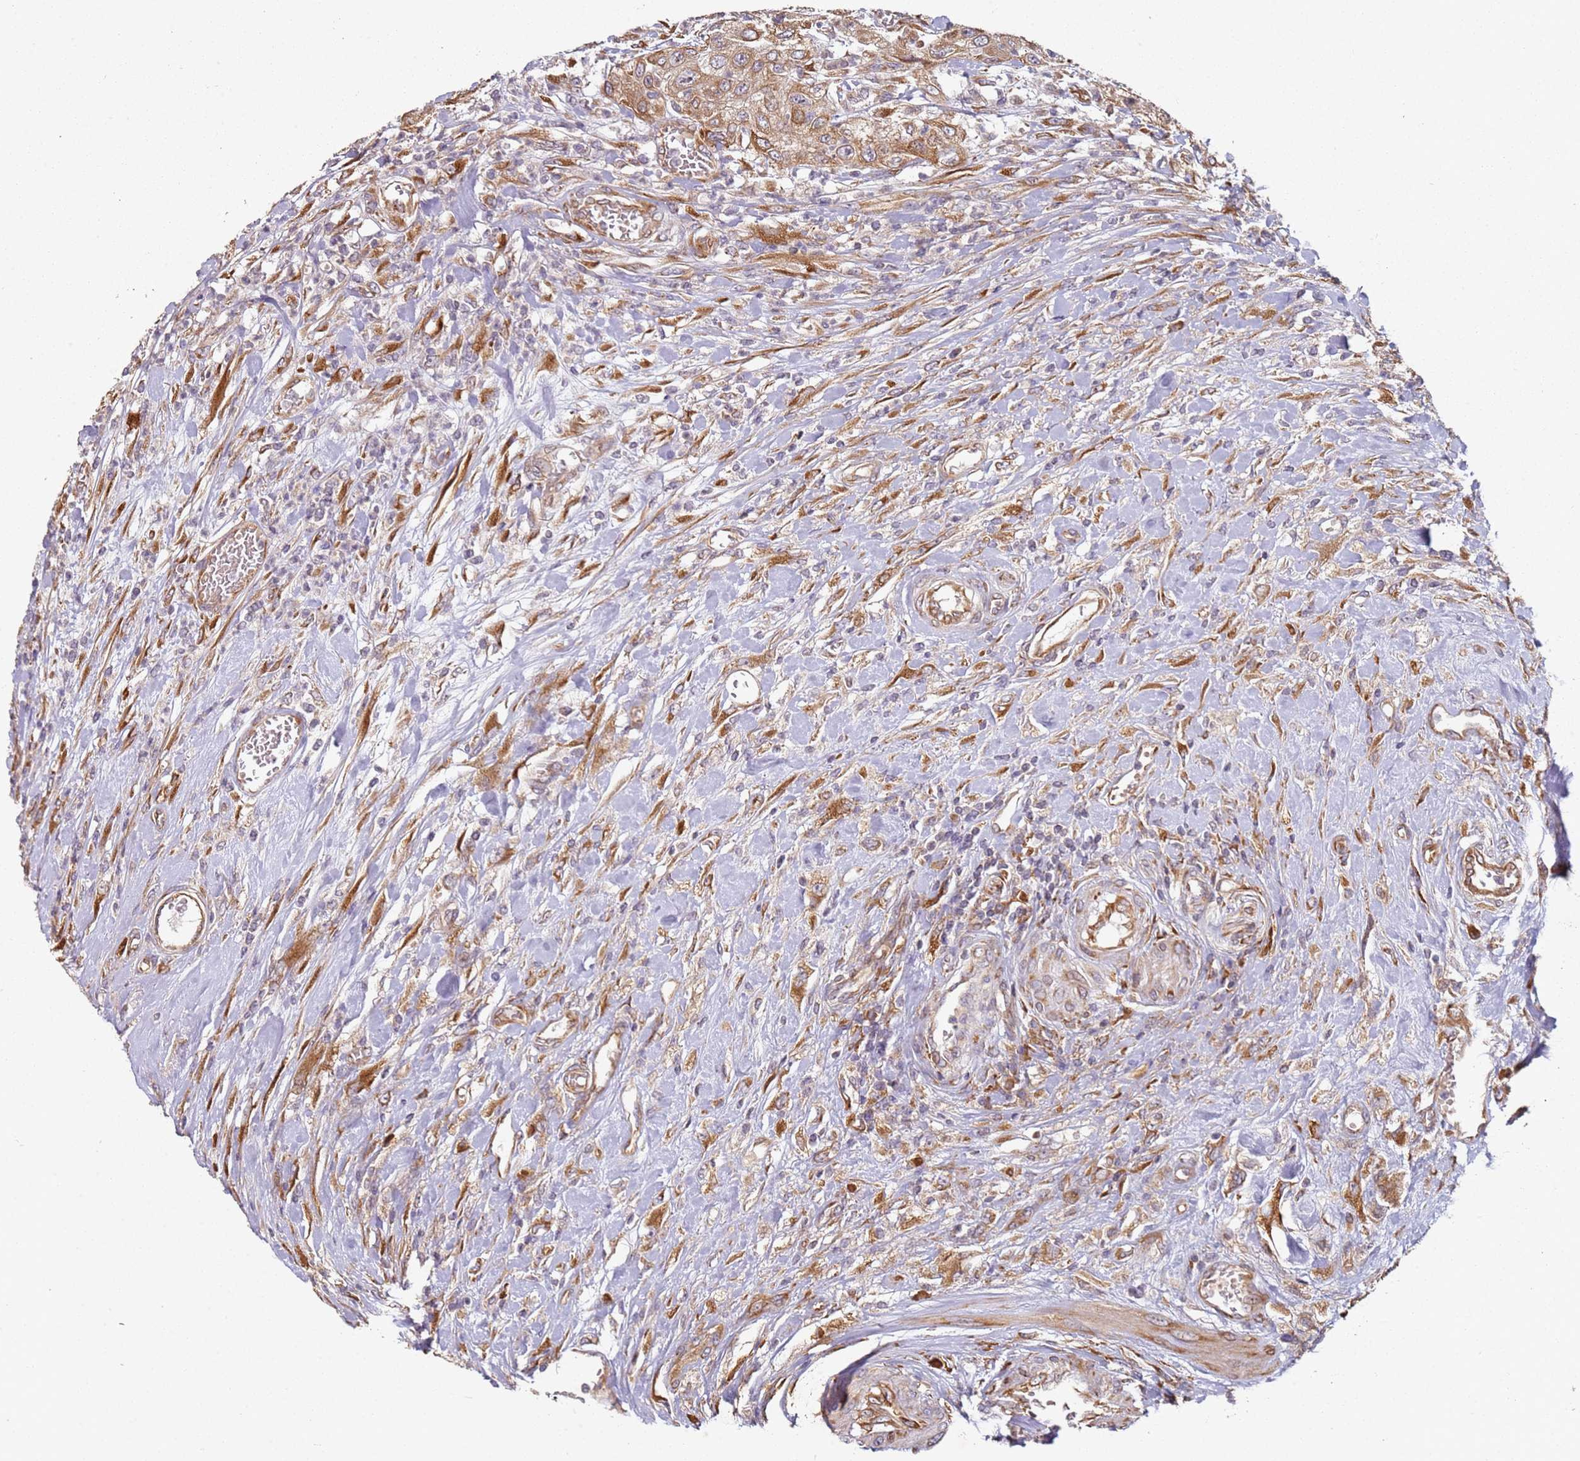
{"staining": {"intensity": "moderate", "quantity": ">75%", "location": "cytoplasmic/membranous"}, "tissue": "urothelial cancer", "cell_type": "Tumor cells", "image_type": "cancer", "snomed": [{"axis": "morphology", "description": "Urothelial carcinoma, High grade"}, {"axis": "topography", "description": "Urinary bladder"}], "caption": "There is medium levels of moderate cytoplasmic/membranous positivity in tumor cells of urothelial carcinoma (high-grade), as demonstrated by immunohistochemical staining (brown color).", "gene": "ARFRP1", "patient": {"sex": "female", "age": 79}}